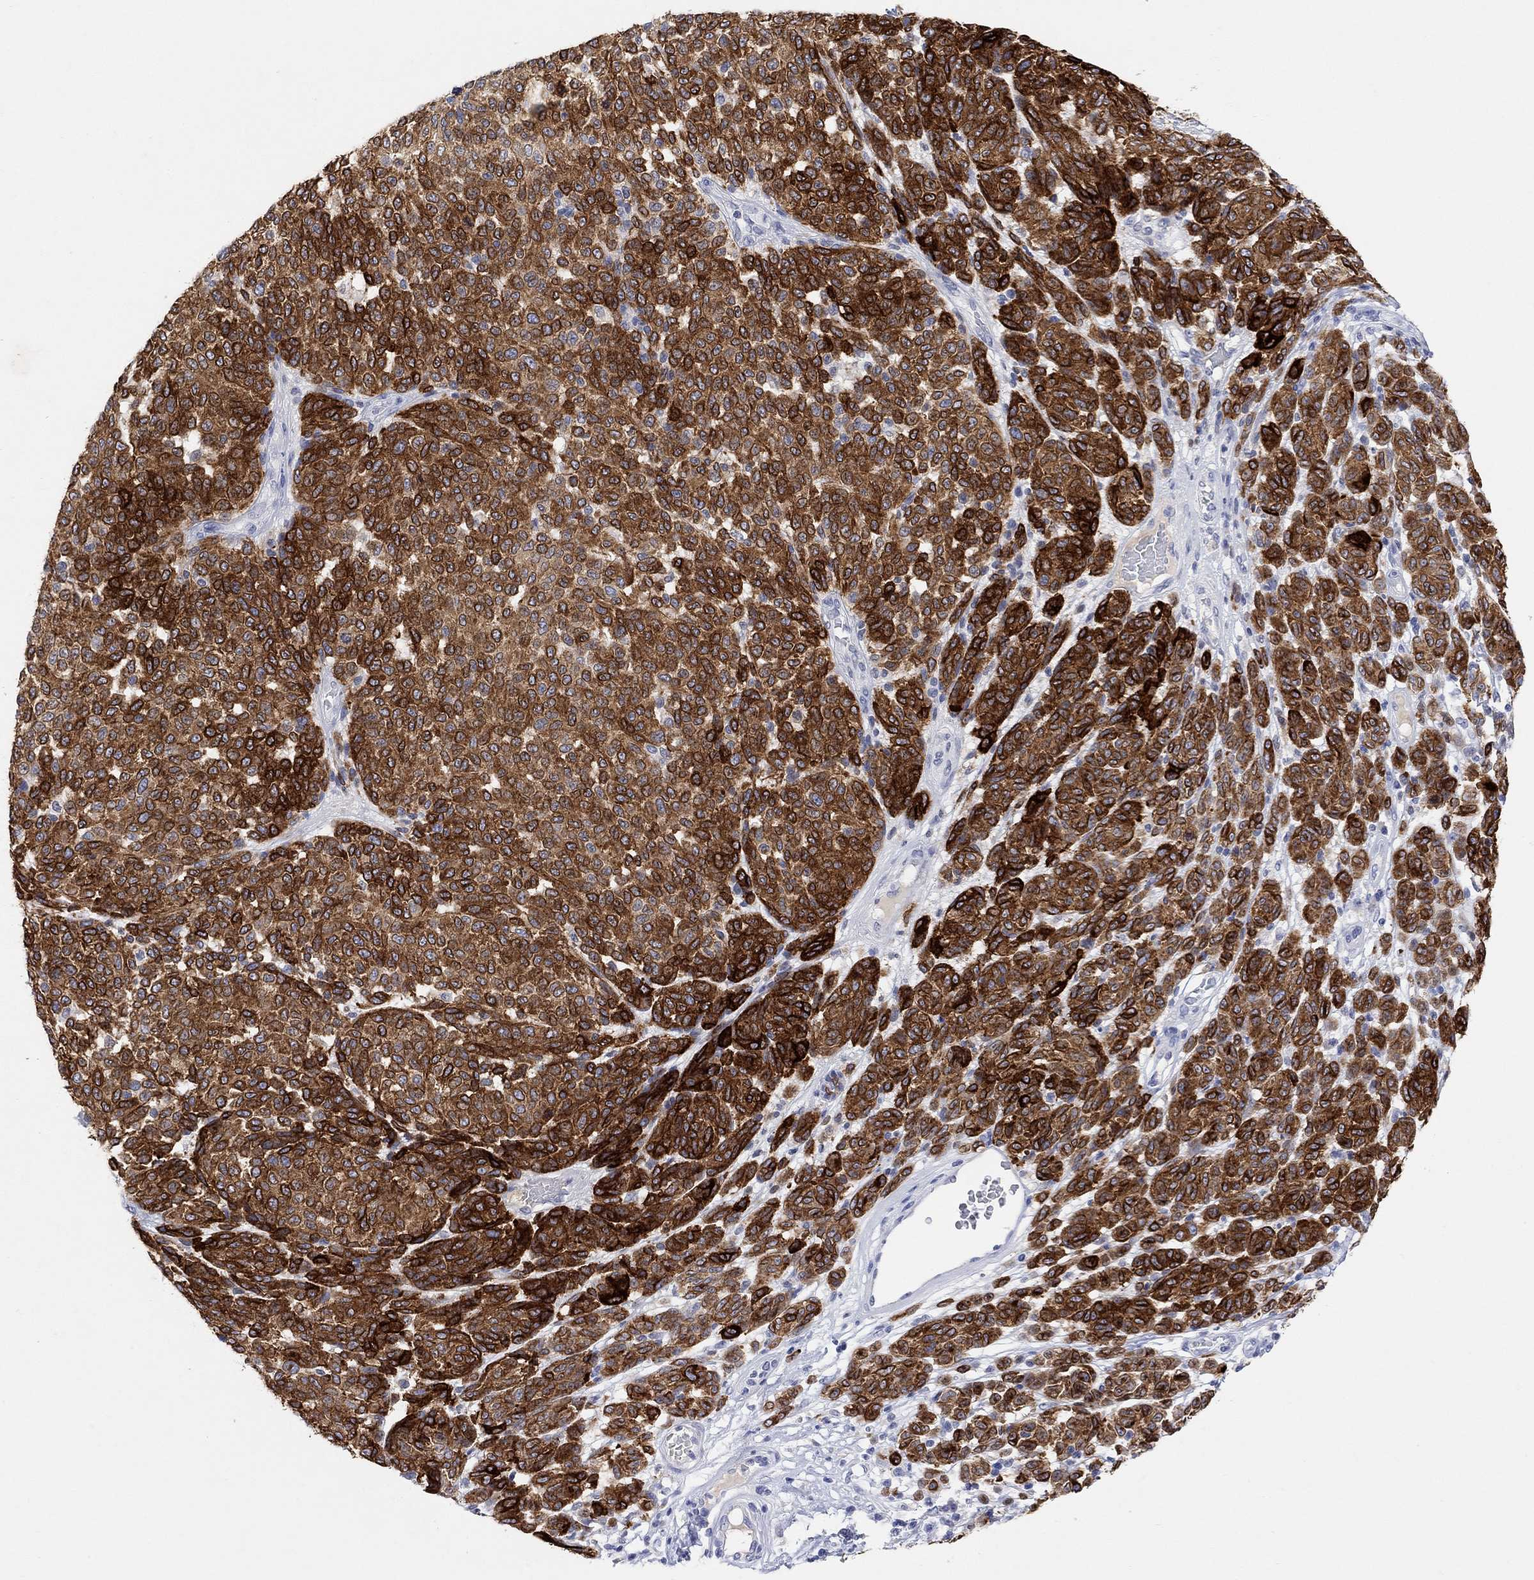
{"staining": {"intensity": "strong", "quantity": "25%-75%", "location": "cytoplasmic/membranous"}, "tissue": "melanoma", "cell_type": "Tumor cells", "image_type": "cancer", "snomed": [{"axis": "morphology", "description": "Malignant melanoma, NOS"}, {"axis": "topography", "description": "Skin"}], "caption": "A brown stain shows strong cytoplasmic/membranous expression of a protein in malignant melanoma tumor cells.", "gene": "TYR", "patient": {"sex": "male", "age": 59}}